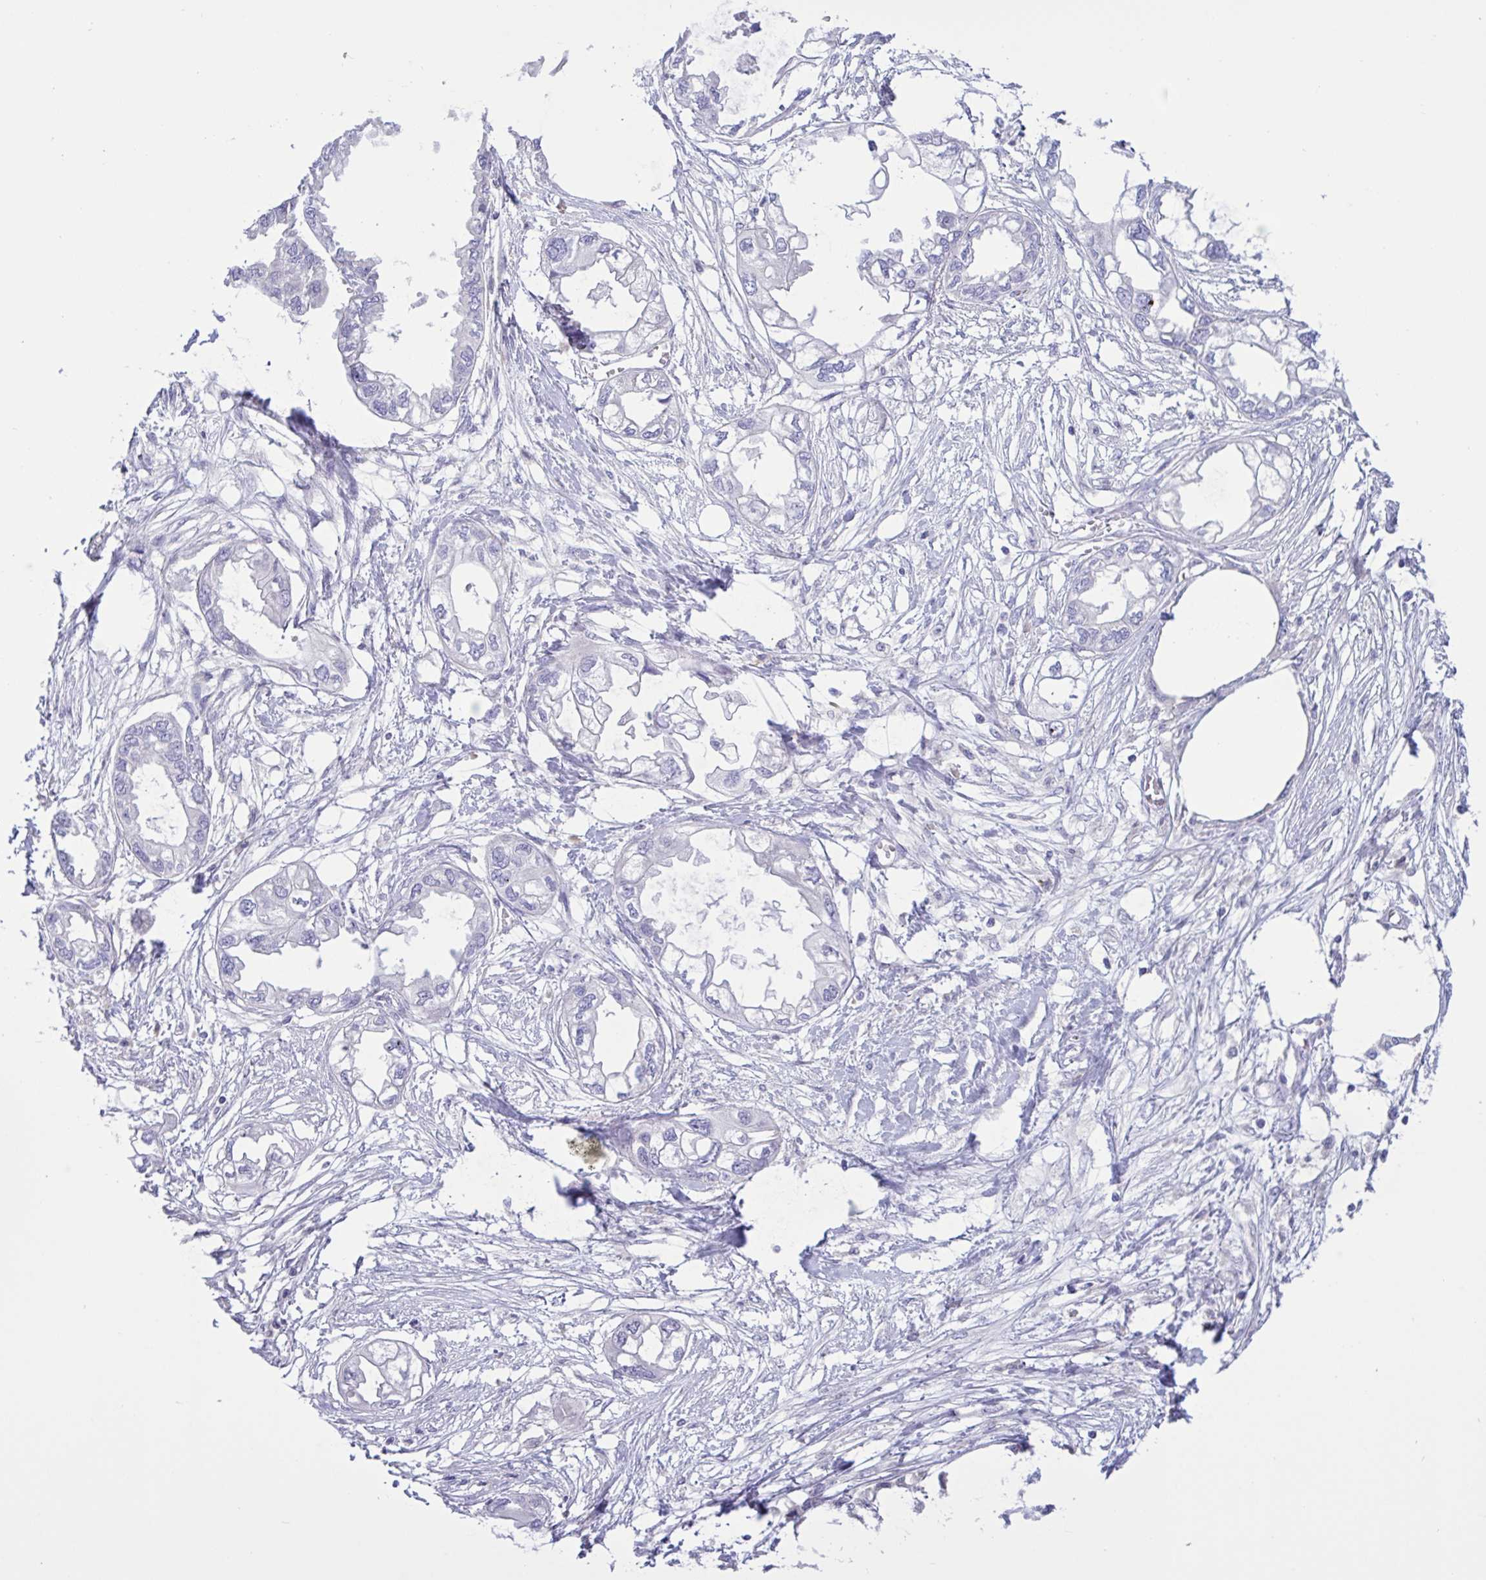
{"staining": {"intensity": "negative", "quantity": "none", "location": "none"}, "tissue": "endometrial cancer", "cell_type": "Tumor cells", "image_type": "cancer", "snomed": [{"axis": "morphology", "description": "Adenocarcinoma, NOS"}, {"axis": "morphology", "description": "Adenocarcinoma, metastatic, NOS"}, {"axis": "topography", "description": "Adipose tissue"}, {"axis": "topography", "description": "Endometrium"}], "caption": "An immunohistochemistry micrograph of endometrial metastatic adenocarcinoma is shown. There is no staining in tumor cells of endometrial metastatic adenocarcinoma. The staining was performed using DAB (3,3'-diaminobenzidine) to visualize the protein expression in brown, while the nuclei were stained in blue with hematoxylin (Magnification: 20x).", "gene": "DSC3", "patient": {"sex": "female", "age": 67}}